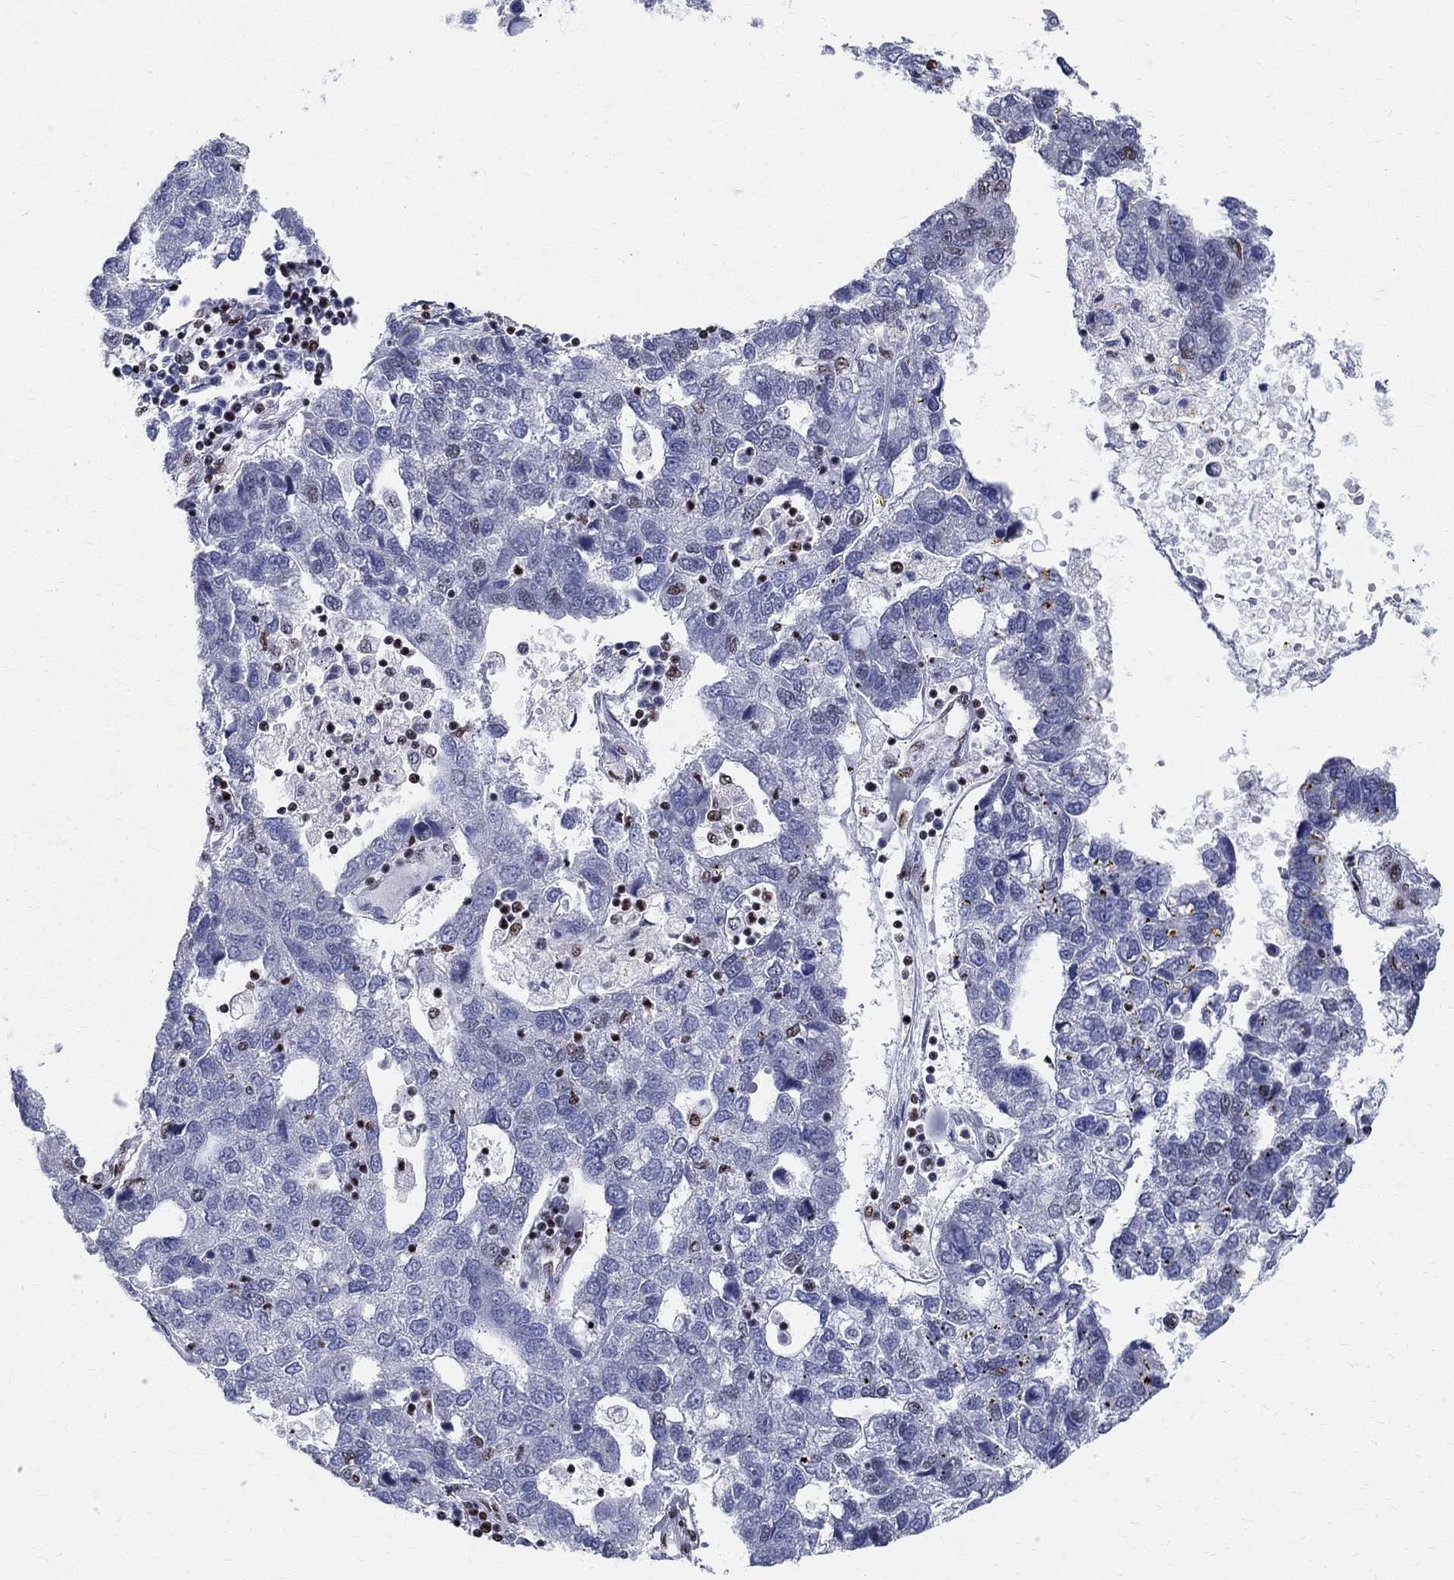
{"staining": {"intensity": "weak", "quantity": "<25%", "location": "nuclear"}, "tissue": "pancreatic cancer", "cell_type": "Tumor cells", "image_type": "cancer", "snomed": [{"axis": "morphology", "description": "Adenocarcinoma, NOS"}, {"axis": "topography", "description": "Pancreas"}], "caption": "Immunohistochemistry (IHC) histopathology image of neoplastic tissue: pancreatic cancer stained with DAB exhibits no significant protein staining in tumor cells. (DAB (3,3'-diaminobenzidine) immunohistochemistry (IHC) with hematoxylin counter stain).", "gene": "FBXO16", "patient": {"sex": "female", "age": 61}}